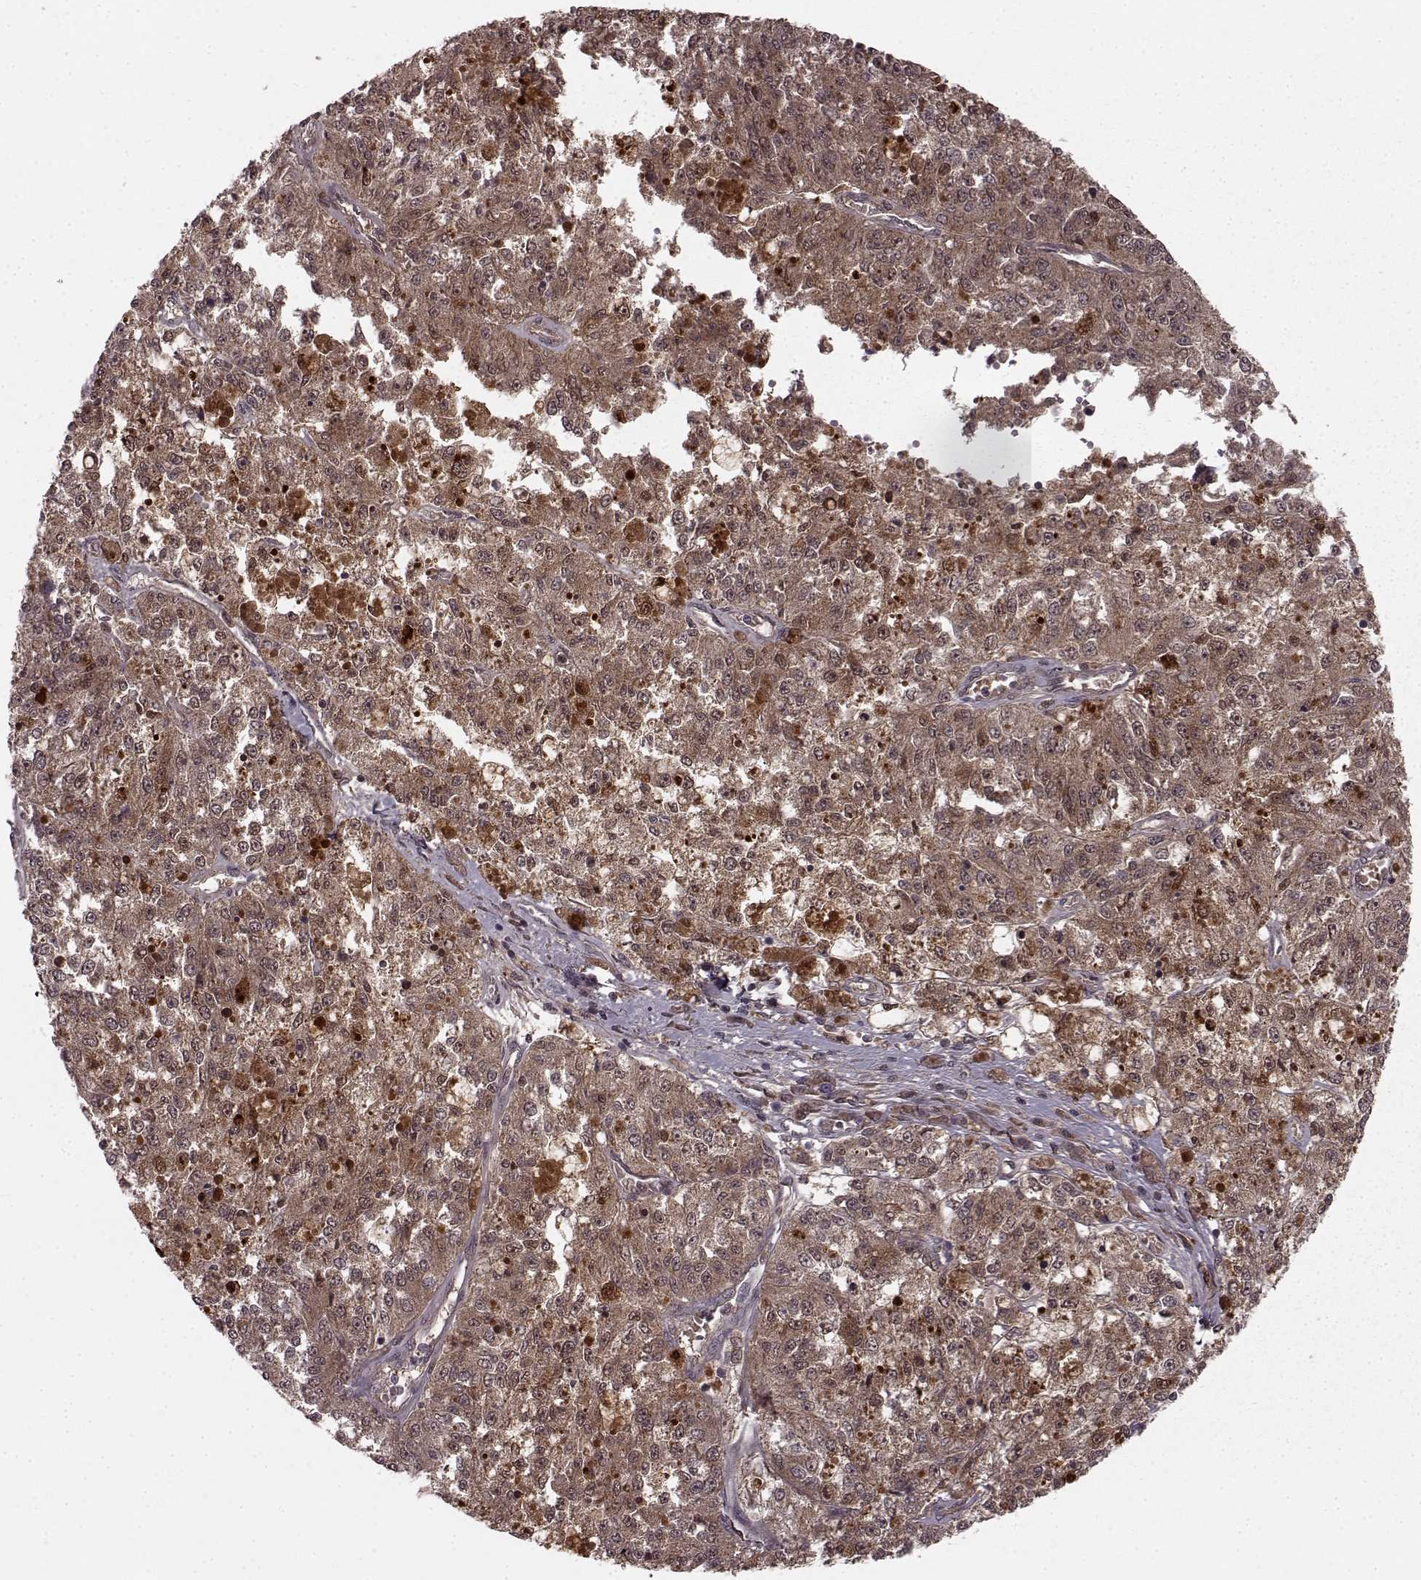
{"staining": {"intensity": "moderate", "quantity": ">75%", "location": "cytoplasmic/membranous"}, "tissue": "melanoma", "cell_type": "Tumor cells", "image_type": "cancer", "snomed": [{"axis": "morphology", "description": "Malignant melanoma, Metastatic site"}, {"axis": "topography", "description": "Lymph node"}], "caption": "Protein staining shows moderate cytoplasmic/membranous staining in about >75% of tumor cells in malignant melanoma (metastatic site).", "gene": "GSS", "patient": {"sex": "female", "age": 64}}